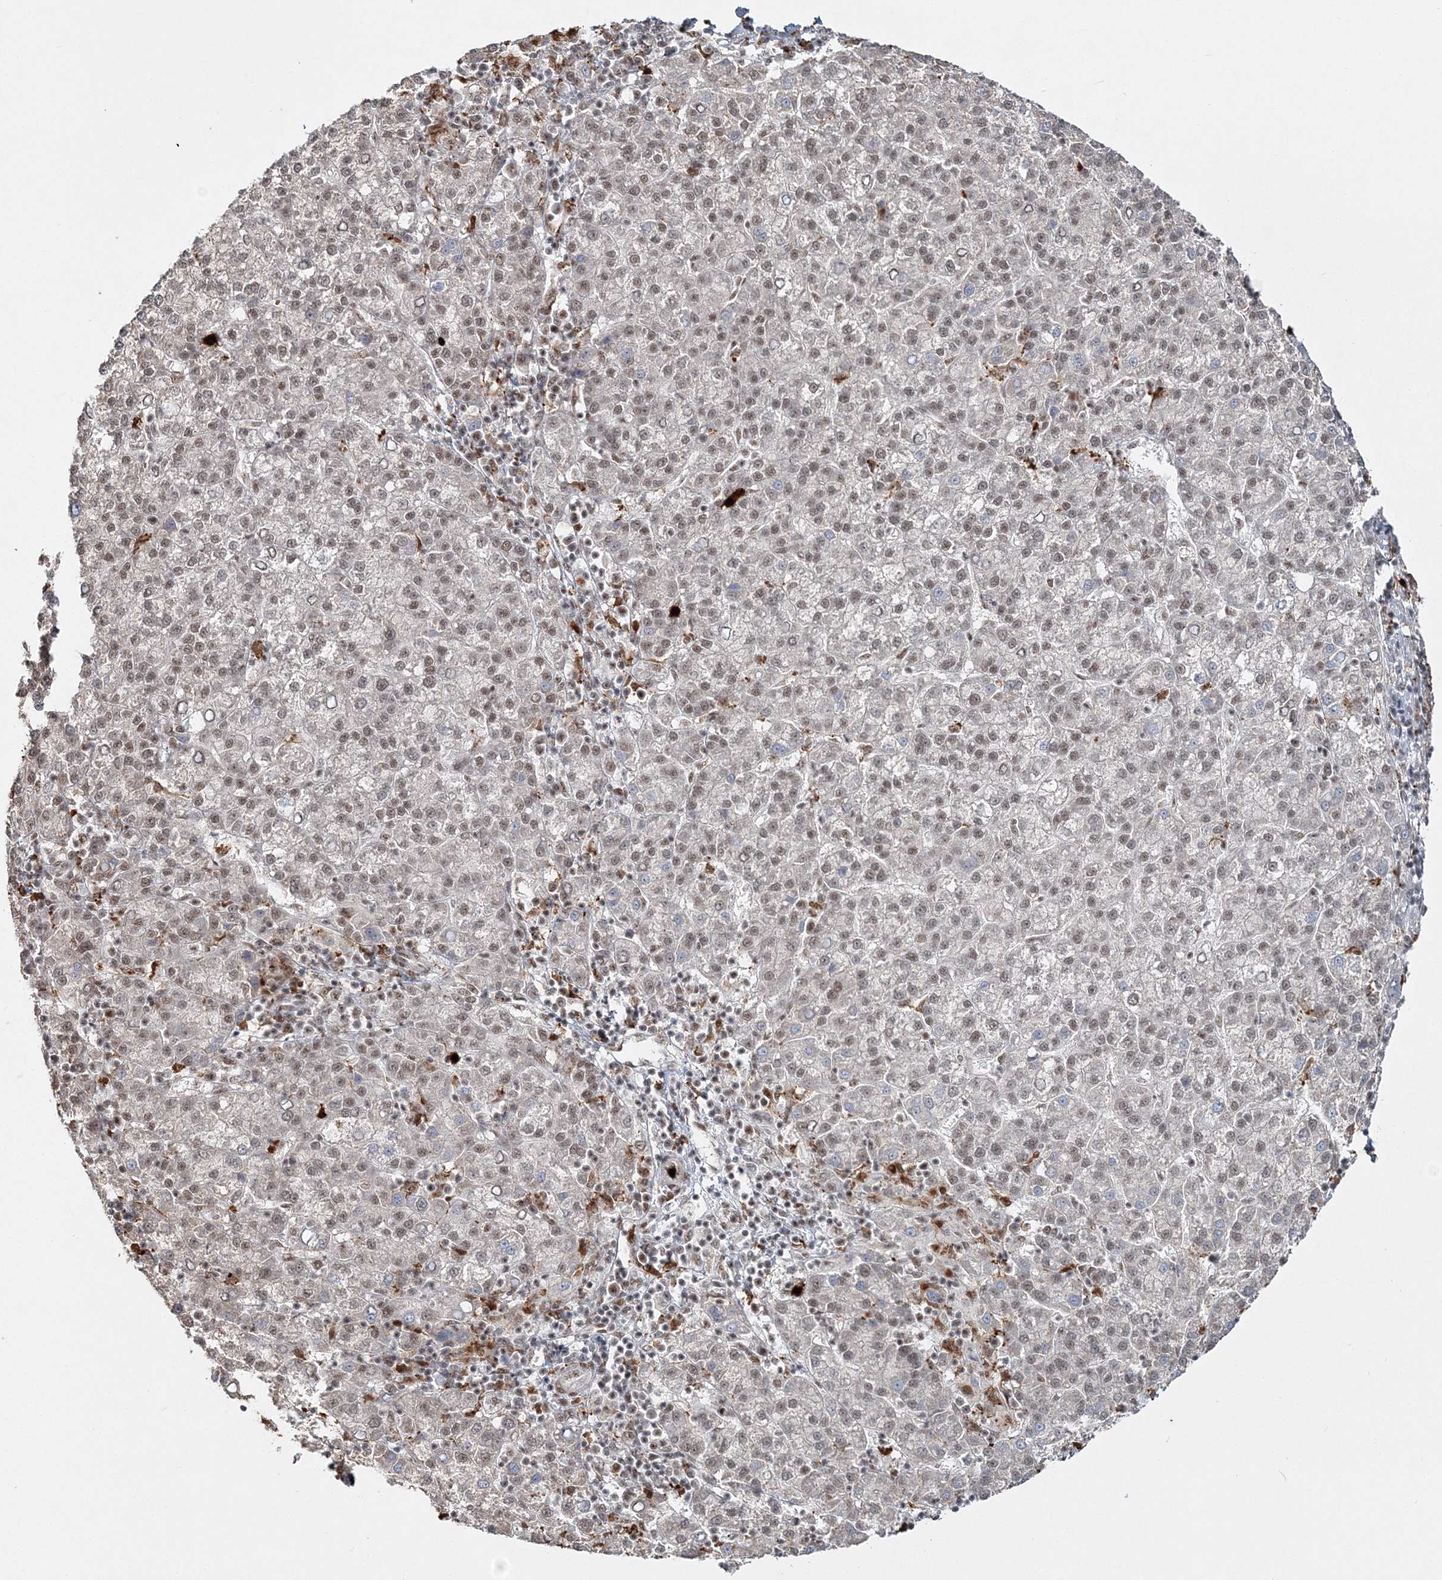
{"staining": {"intensity": "moderate", "quantity": "25%-75%", "location": "nuclear"}, "tissue": "liver cancer", "cell_type": "Tumor cells", "image_type": "cancer", "snomed": [{"axis": "morphology", "description": "Carcinoma, Hepatocellular, NOS"}, {"axis": "topography", "description": "Liver"}], "caption": "A histopathology image of human liver cancer stained for a protein shows moderate nuclear brown staining in tumor cells. (DAB (3,3'-diaminobenzidine) IHC with brightfield microscopy, high magnification).", "gene": "QRICH1", "patient": {"sex": "female", "age": 58}}